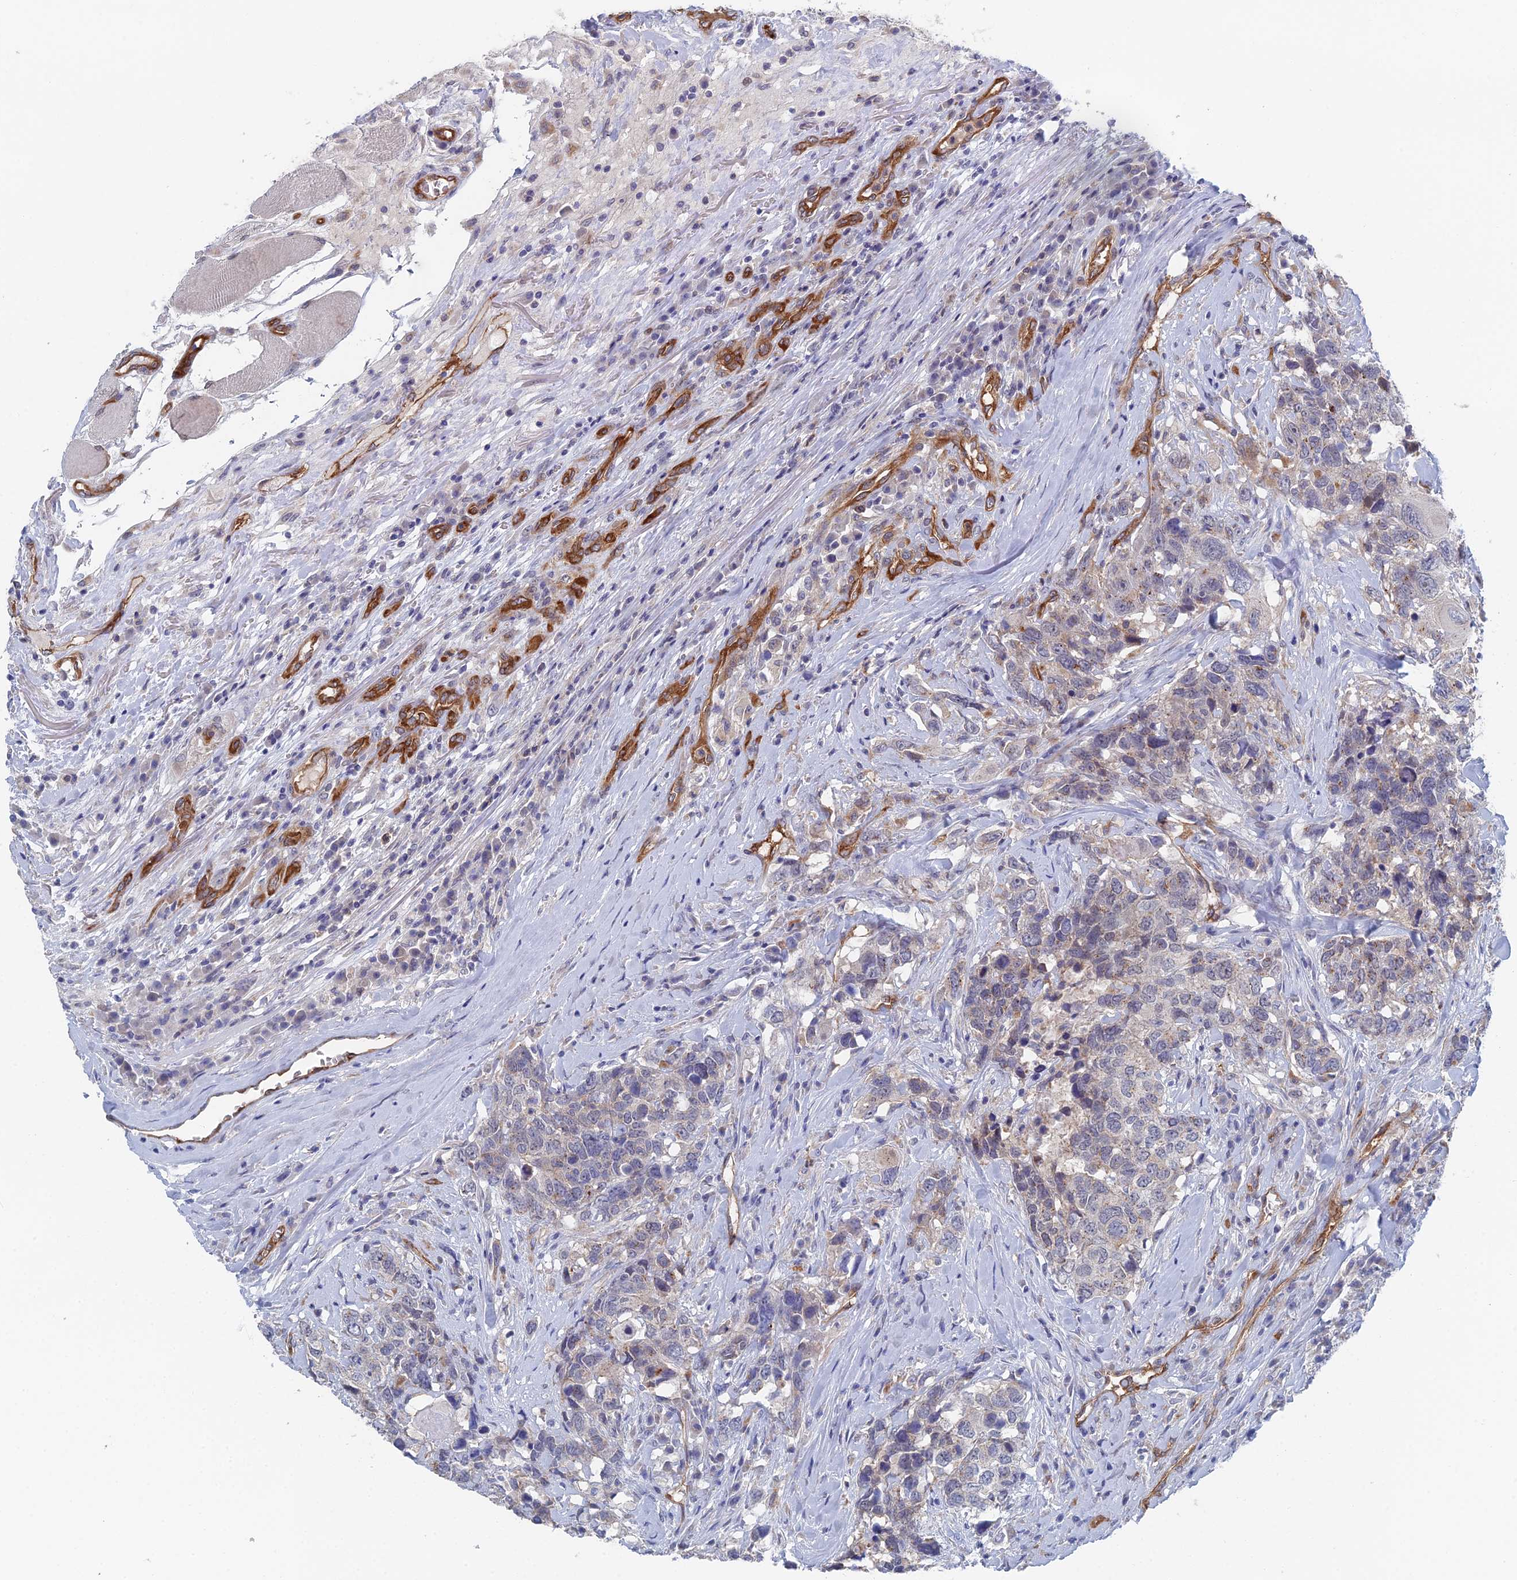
{"staining": {"intensity": "weak", "quantity": "<25%", "location": "cytoplasmic/membranous"}, "tissue": "head and neck cancer", "cell_type": "Tumor cells", "image_type": "cancer", "snomed": [{"axis": "morphology", "description": "Squamous cell carcinoma, NOS"}, {"axis": "topography", "description": "Head-Neck"}], "caption": "The image shows no staining of tumor cells in head and neck cancer. The staining is performed using DAB (3,3'-diaminobenzidine) brown chromogen with nuclei counter-stained in using hematoxylin.", "gene": "ARAP3", "patient": {"sex": "male", "age": 66}}